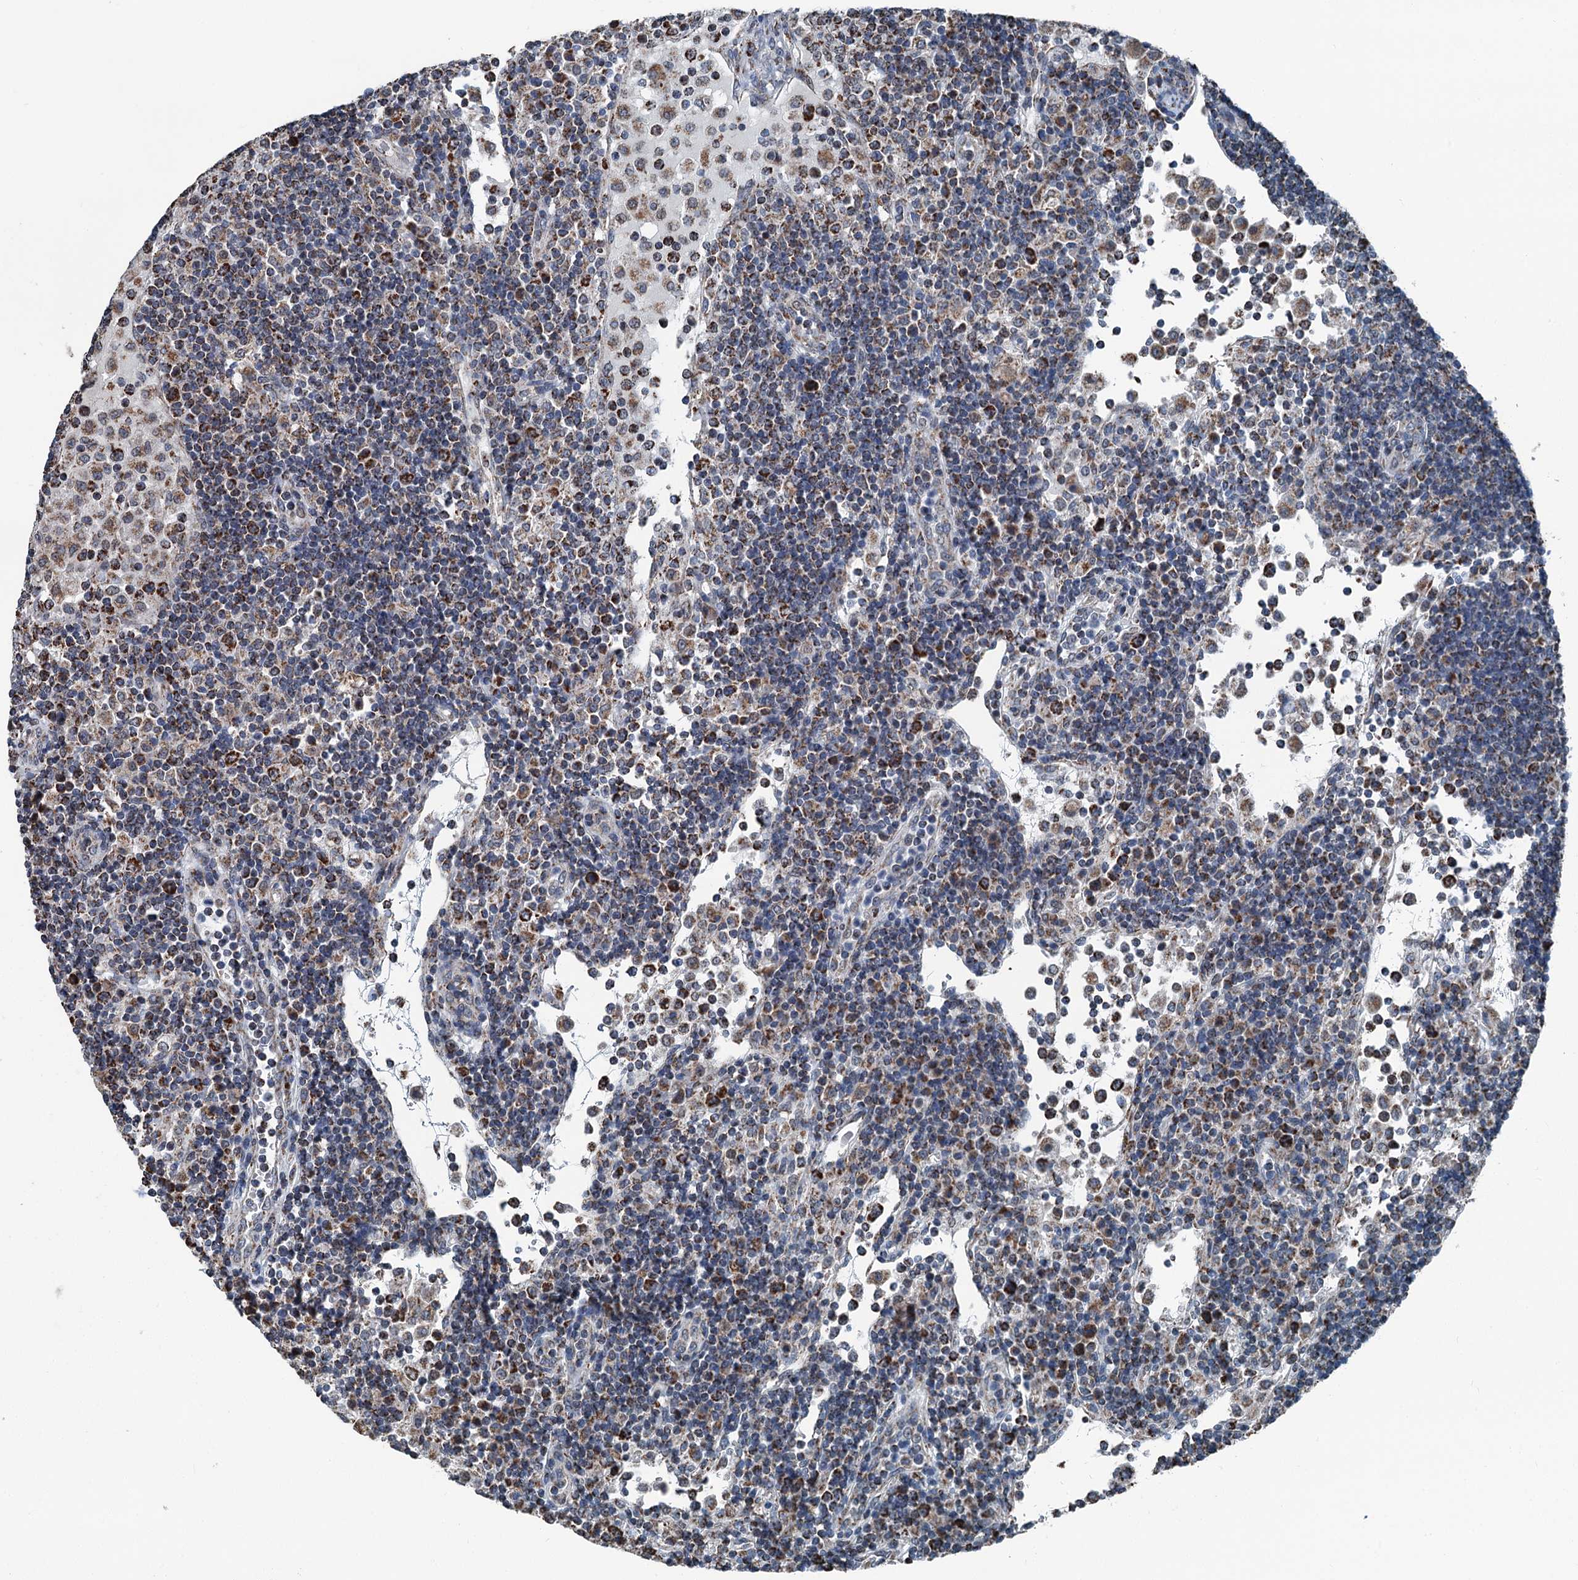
{"staining": {"intensity": "strong", "quantity": "25%-75%", "location": "cytoplasmic/membranous"}, "tissue": "lymph node", "cell_type": "Germinal center cells", "image_type": "normal", "snomed": [{"axis": "morphology", "description": "Normal tissue, NOS"}, {"axis": "topography", "description": "Lymph node"}], "caption": "Immunohistochemical staining of benign human lymph node shows 25%-75% levels of strong cytoplasmic/membranous protein expression in about 25%-75% of germinal center cells. The staining is performed using DAB brown chromogen to label protein expression. The nuclei are counter-stained blue using hematoxylin.", "gene": "TRPT1", "patient": {"sex": "female", "age": 53}}